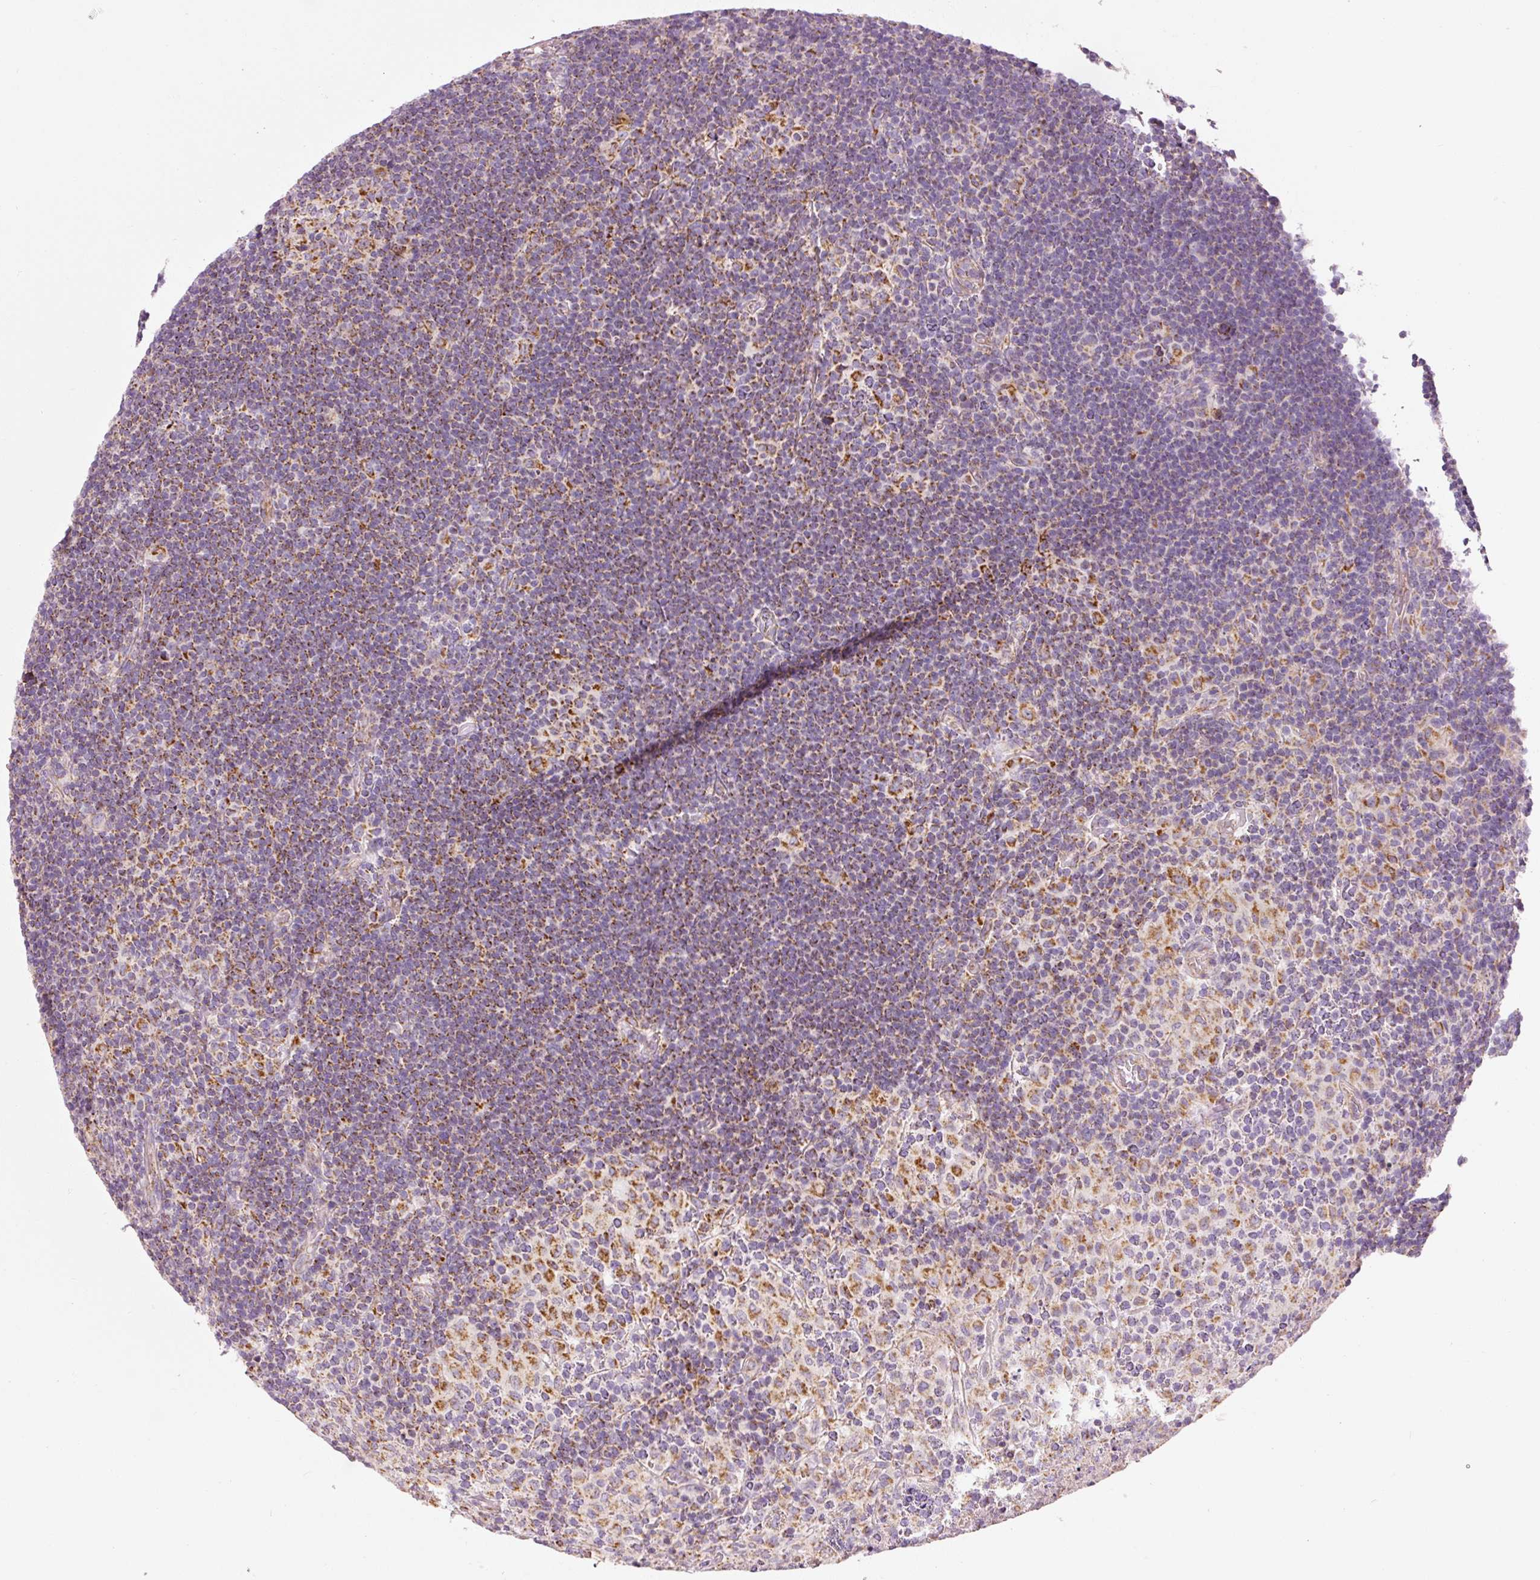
{"staining": {"intensity": "moderate", "quantity": ">75%", "location": "cytoplasmic/membranous"}, "tissue": "lymphoma", "cell_type": "Tumor cells", "image_type": "cancer", "snomed": [{"axis": "morphology", "description": "Hodgkin's disease, NOS"}, {"axis": "topography", "description": "Lymph node"}], "caption": "This photomicrograph exhibits immunohistochemistry (IHC) staining of Hodgkin's disease, with medium moderate cytoplasmic/membranous staining in about >75% of tumor cells.", "gene": "NDUFB4", "patient": {"sex": "female", "age": 57}}